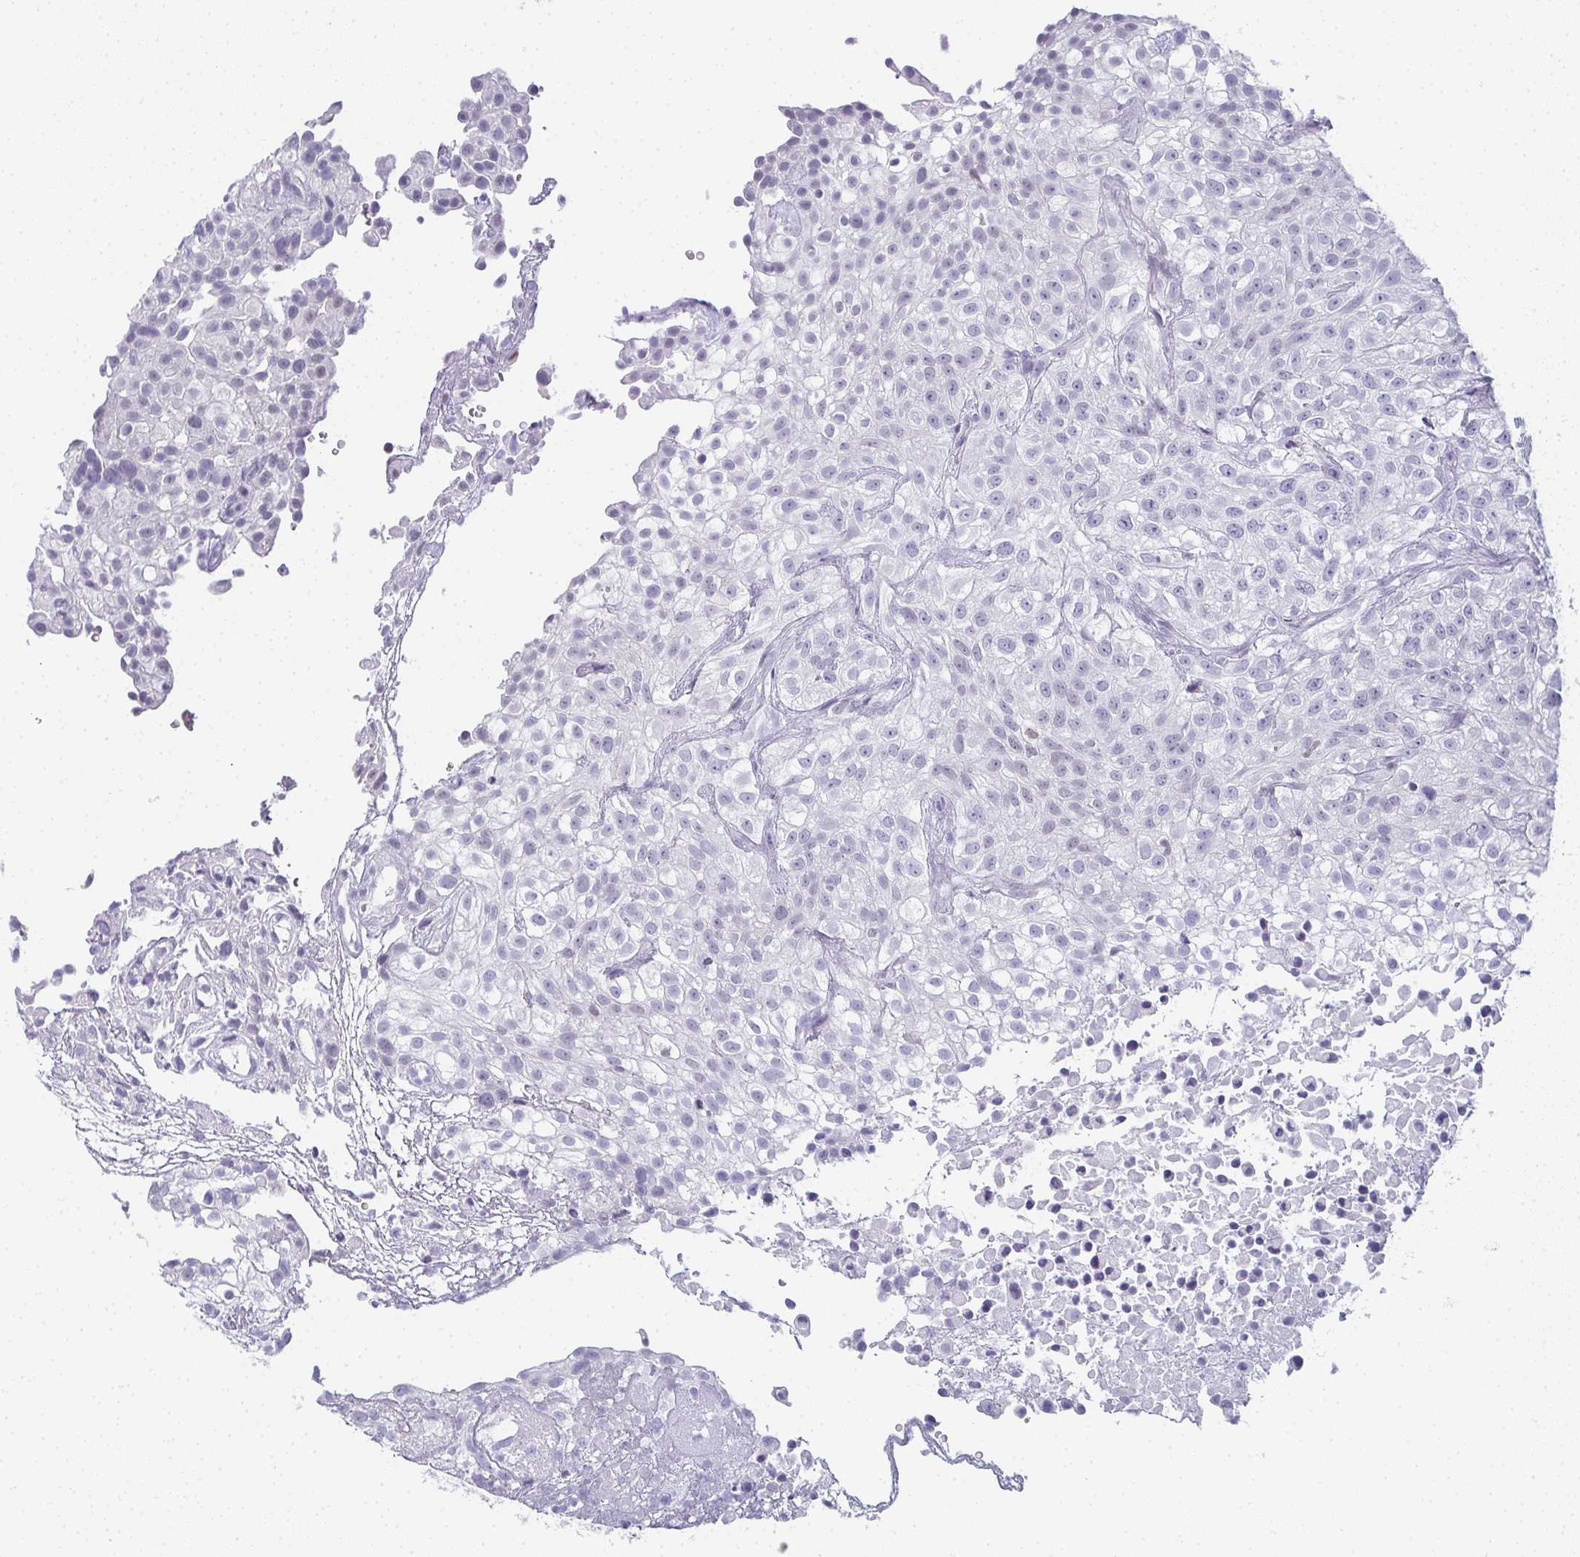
{"staining": {"intensity": "negative", "quantity": "none", "location": "none"}, "tissue": "urothelial cancer", "cell_type": "Tumor cells", "image_type": "cancer", "snomed": [{"axis": "morphology", "description": "Urothelial carcinoma, High grade"}, {"axis": "topography", "description": "Urinary bladder"}], "caption": "Human urothelial carcinoma (high-grade) stained for a protein using immunohistochemistry reveals no positivity in tumor cells.", "gene": "PYCR3", "patient": {"sex": "male", "age": 56}}